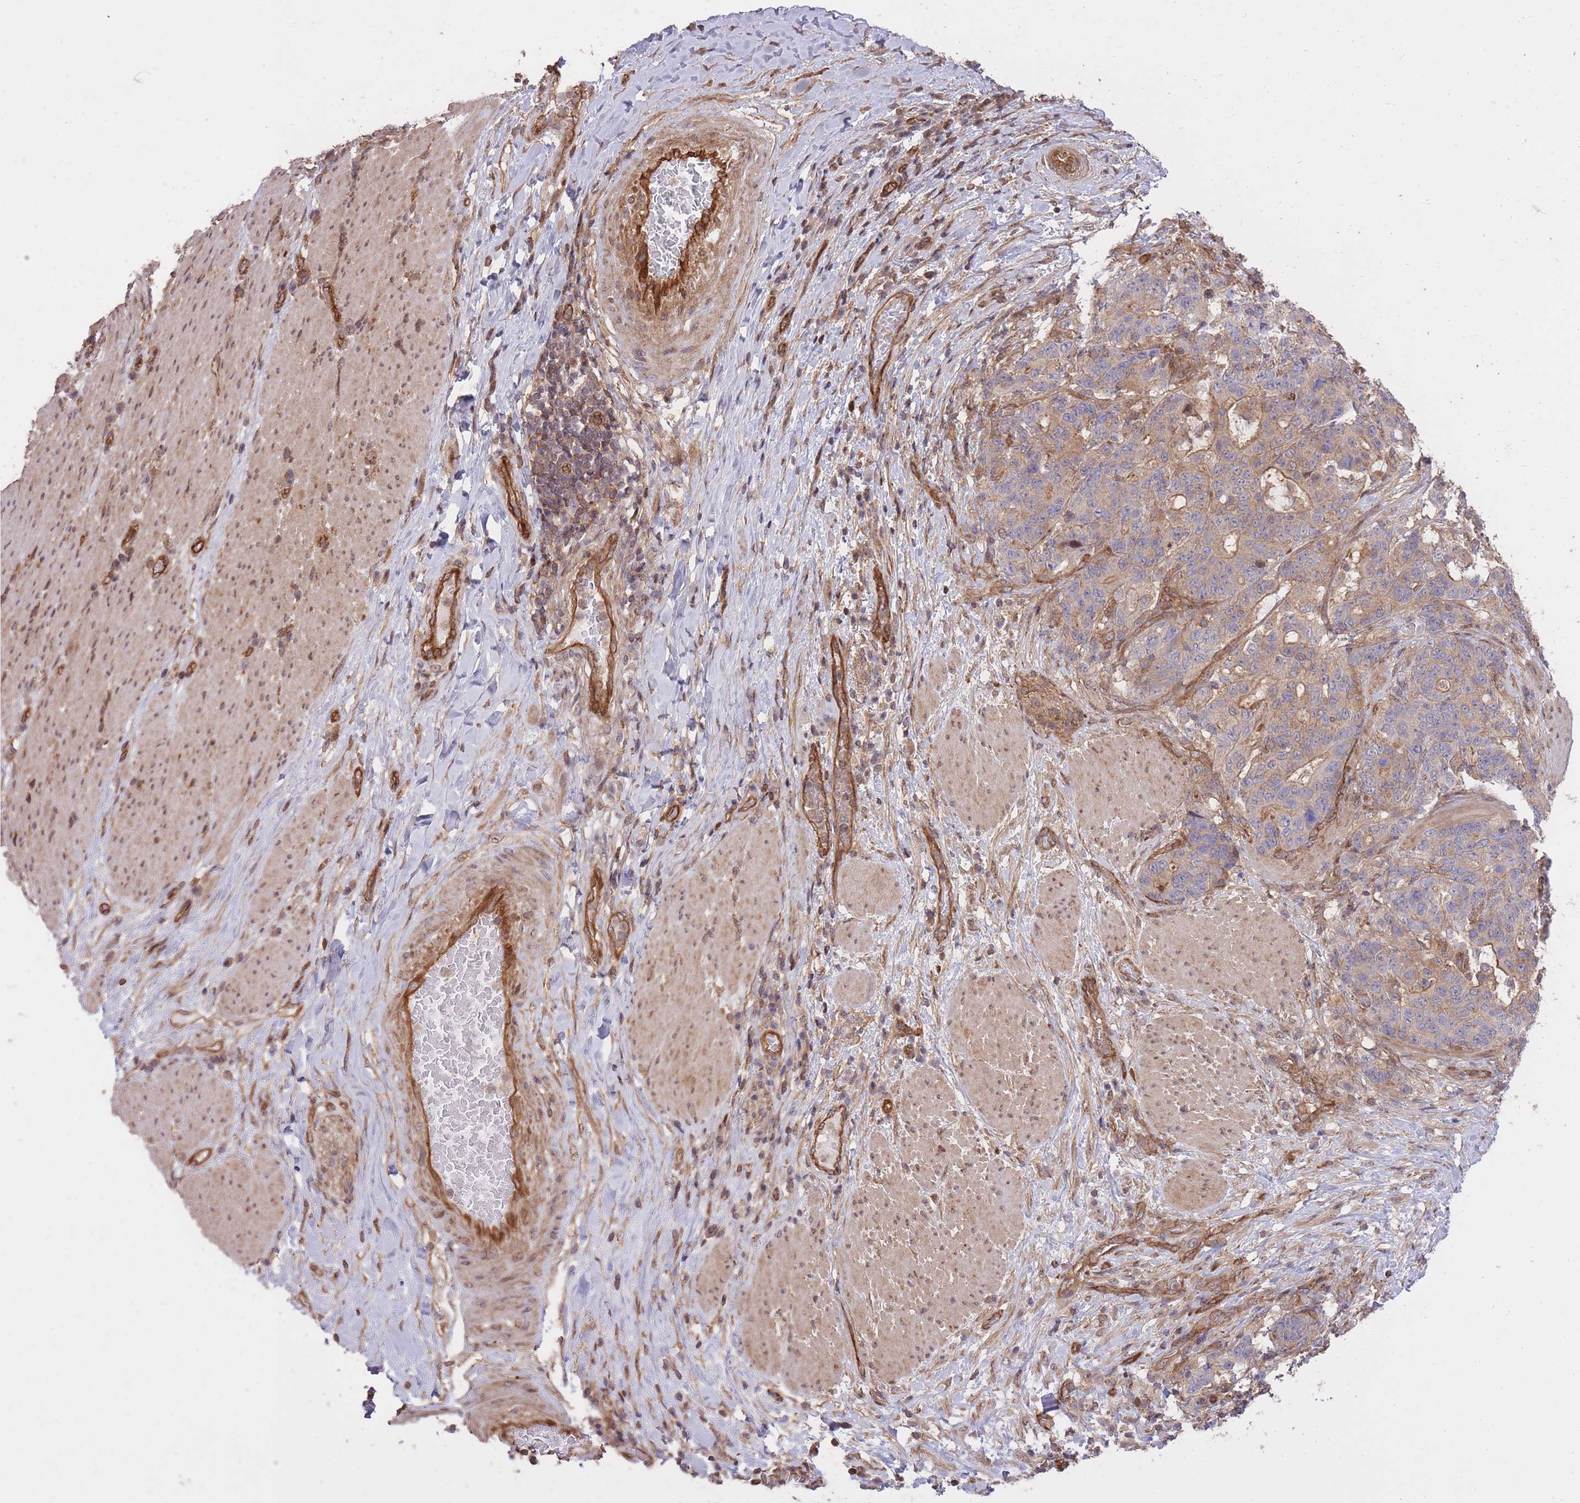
{"staining": {"intensity": "weak", "quantity": "25%-75%", "location": "cytoplasmic/membranous"}, "tissue": "stomach cancer", "cell_type": "Tumor cells", "image_type": "cancer", "snomed": [{"axis": "morphology", "description": "Normal tissue, NOS"}, {"axis": "morphology", "description": "Adenocarcinoma, NOS"}, {"axis": "topography", "description": "Stomach"}], "caption": "Adenocarcinoma (stomach) stained for a protein (brown) shows weak cytoplasmic/membranous positive staining in approximately 25%-75% of tumor cells.", "gene": "PLD1", "patient": {"sex": "female", "age": 64}}